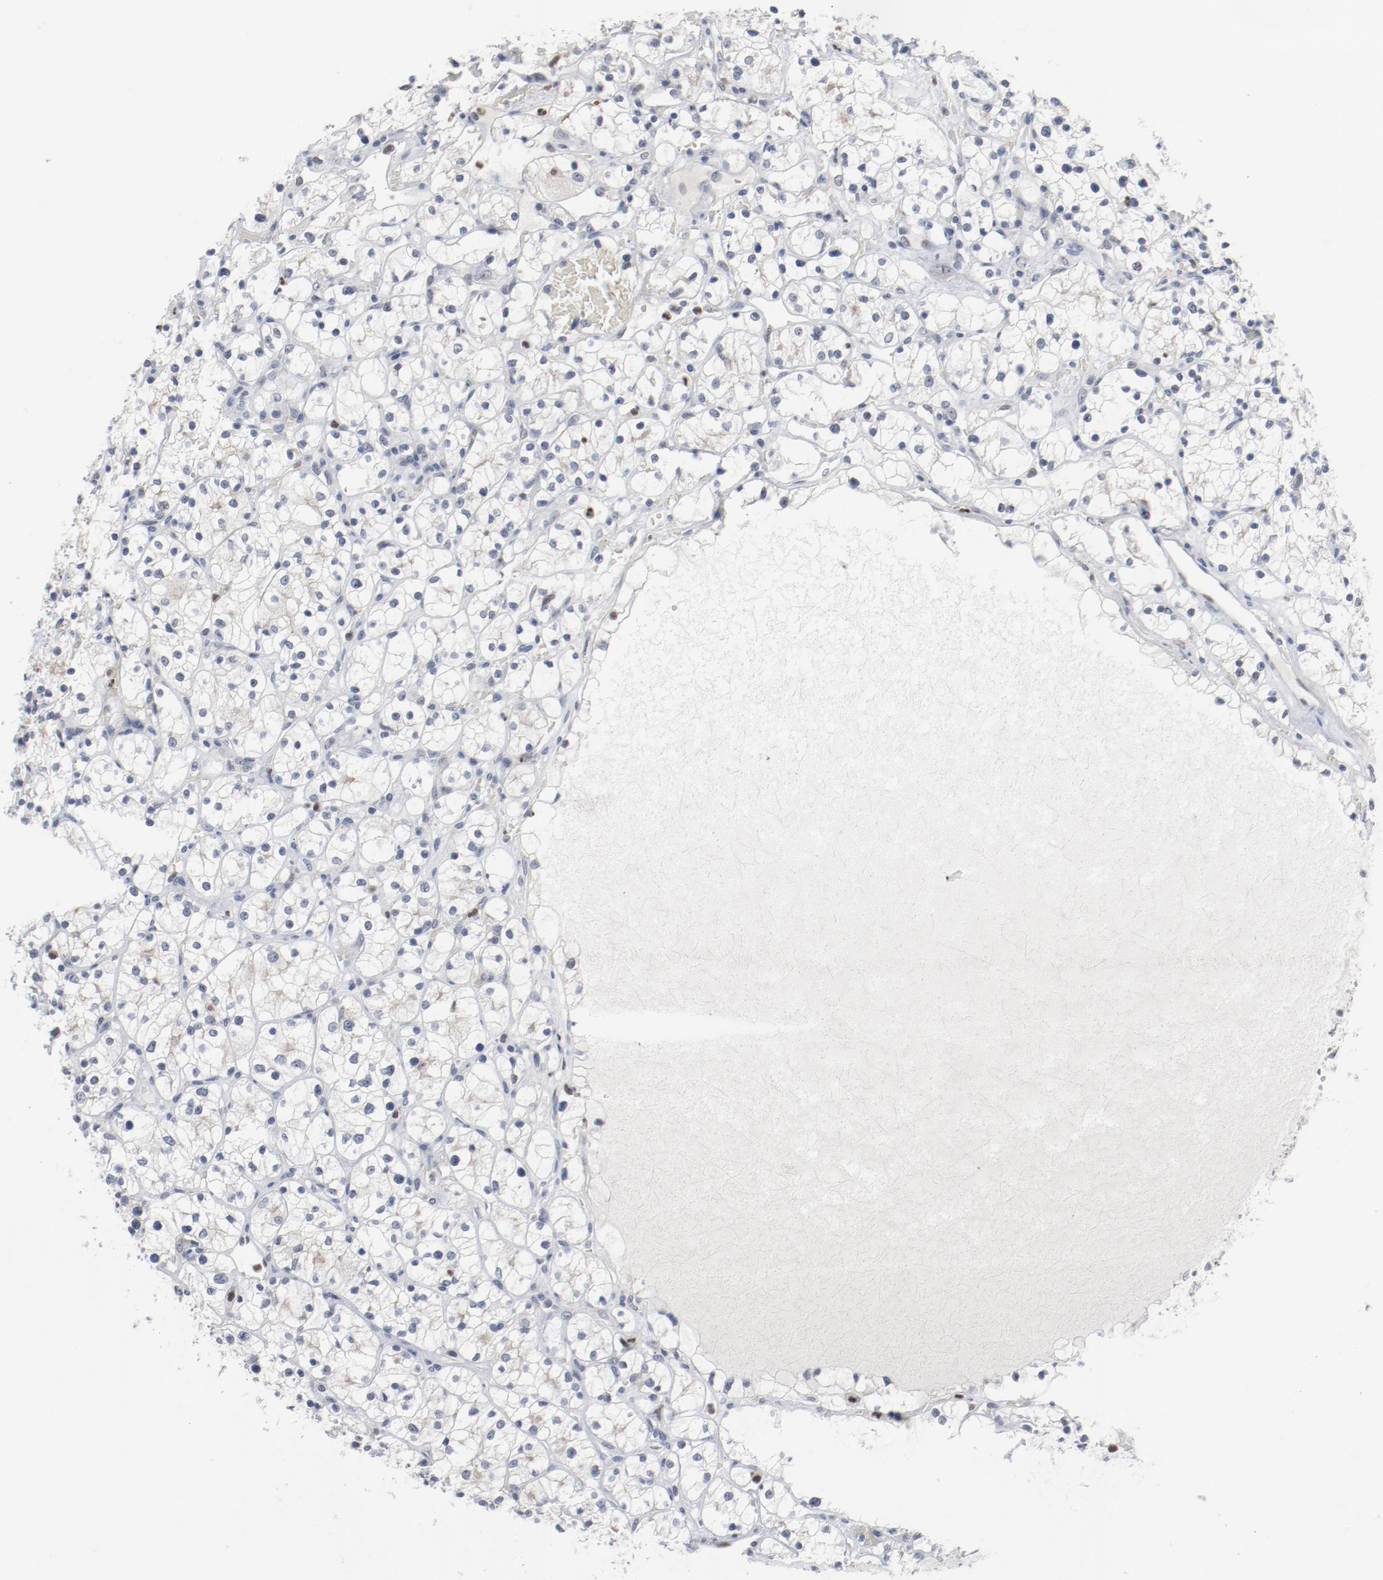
{"staining": {"intensity": "negative", "quantity": "none", "location": "none"}, "tissue": "renal cancer", "cell_type": "Tumor cells", "image_type": "cancer", "snomed": [{"axis": "morphology", "description": "Adenocarcinoma, NOS"}, {"axis": "topography", "description": "Kidney"}], "caption": "Adenocarcinoma (renal) stained for a protein using immunohistochemistry shows no expression tumor cells.", "gene": "FOXN2", "patient": {"sex": "female", "age": 60}}